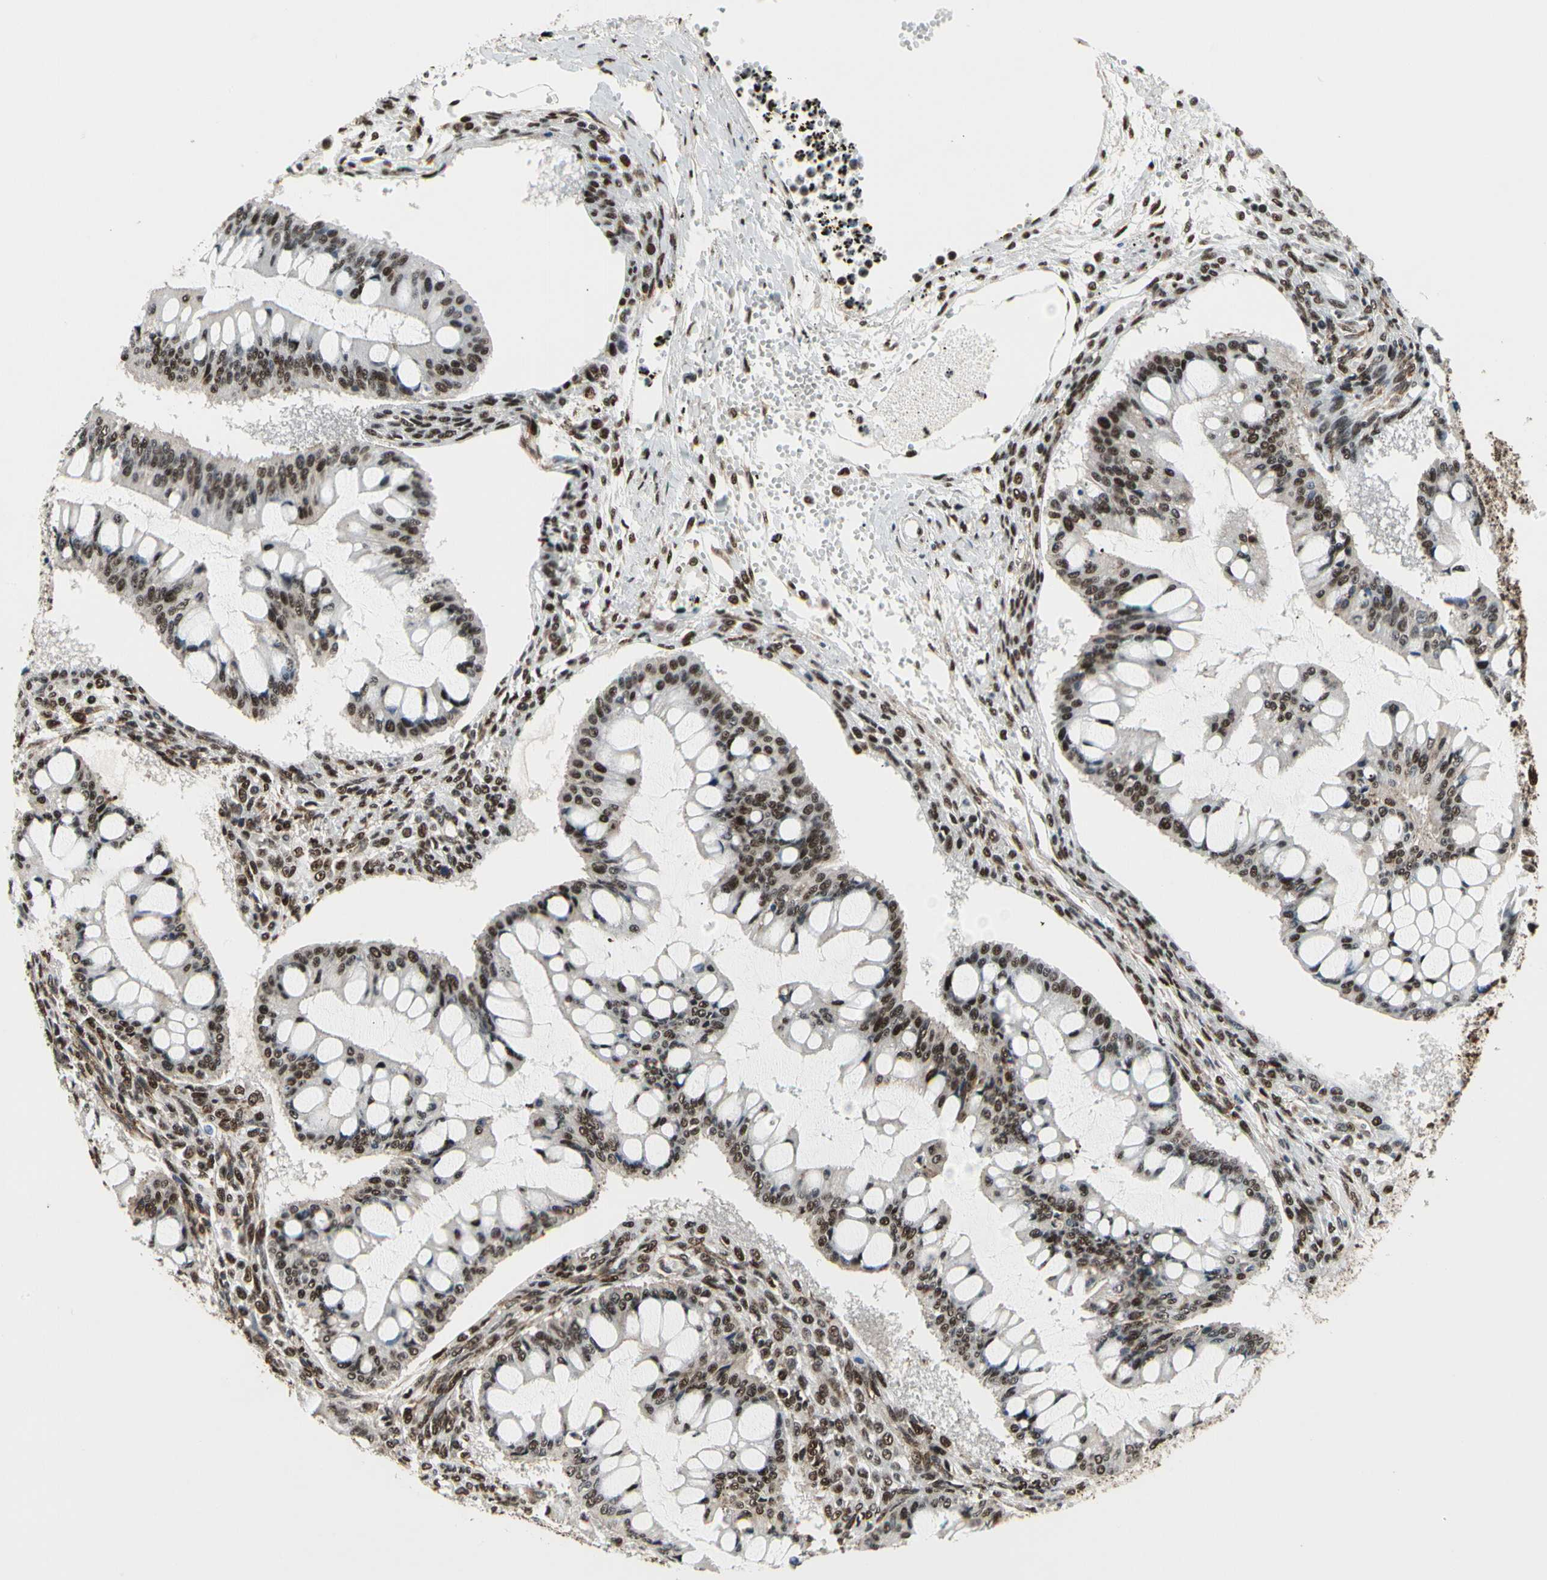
{"staining": {"intensity": "strong", "quantity": ">75%", "location": "nuclear"}, "tissue": "ovarian cancer", "cell_type": "Tumor cells", "image_type": "cancer", "snomed": [{"axis": "morphology", "description": "Cystadenocarcinoma, mucinous, NOS"}, {"axis": "topography", "description": "Ovary"}], "caption": "A high amount of strong nuclear expression is appreciated in approximately >75% of tumor cells in ovarian mucinous cystadenocarcinoma tissue.", "gene": "SRSF11", "patient": {"sex": "female", "age": 73}}